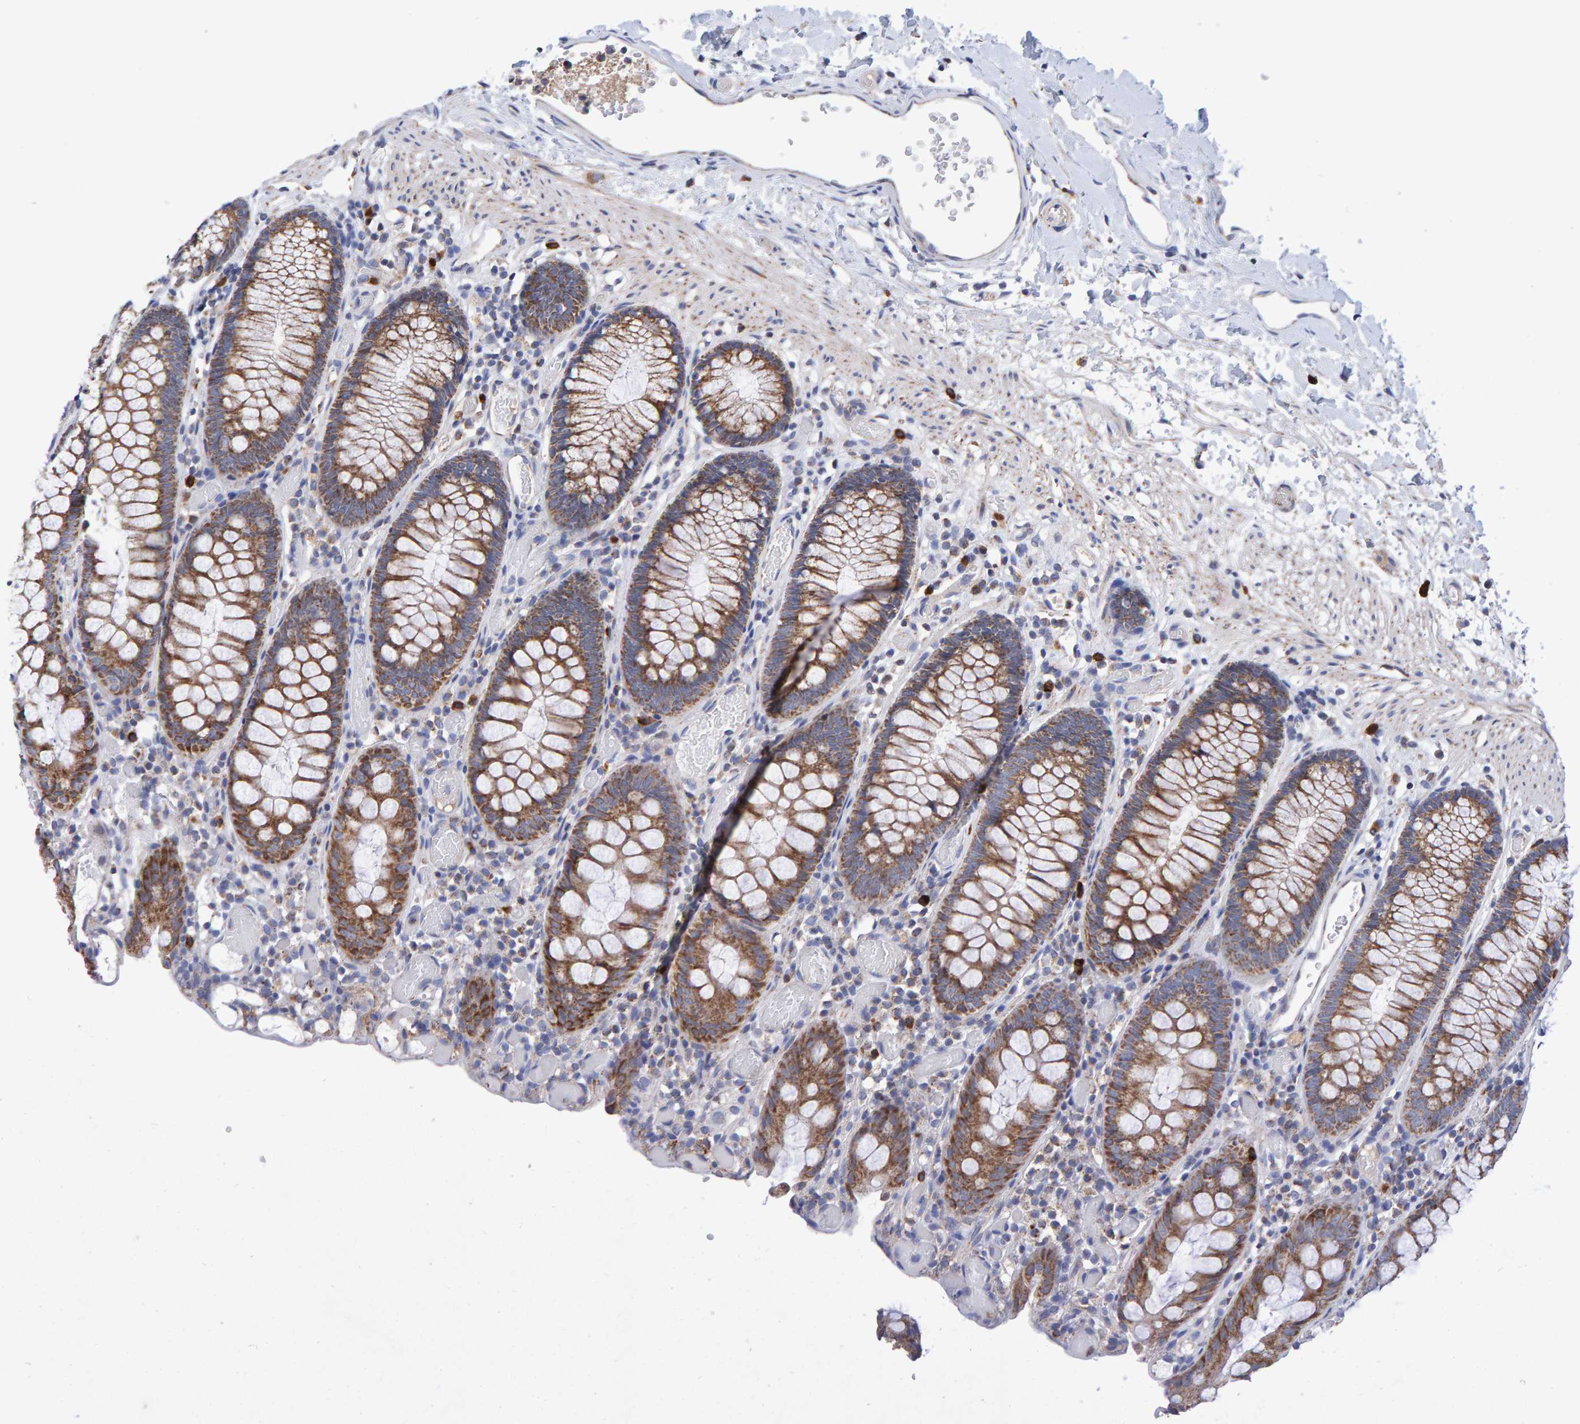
{"staining": {"intensity": "negative", "quantity": "none", "location": "none"}, "tissue": "colon", "cell_type": "Endothelial cells", "image_type": "normal", "snomed": [{"axis": "morphology", "description": "Normal tissue, NOS"}, {"axis": "topography", "description": "Colon"}], "caption": "This is a histopathology image of immunohistochemistry staining of unremarkable colon, which shows no expression in endothelial cells.", "gene": "EFR3A", "patient": {"sex": "male", "age": 14}}